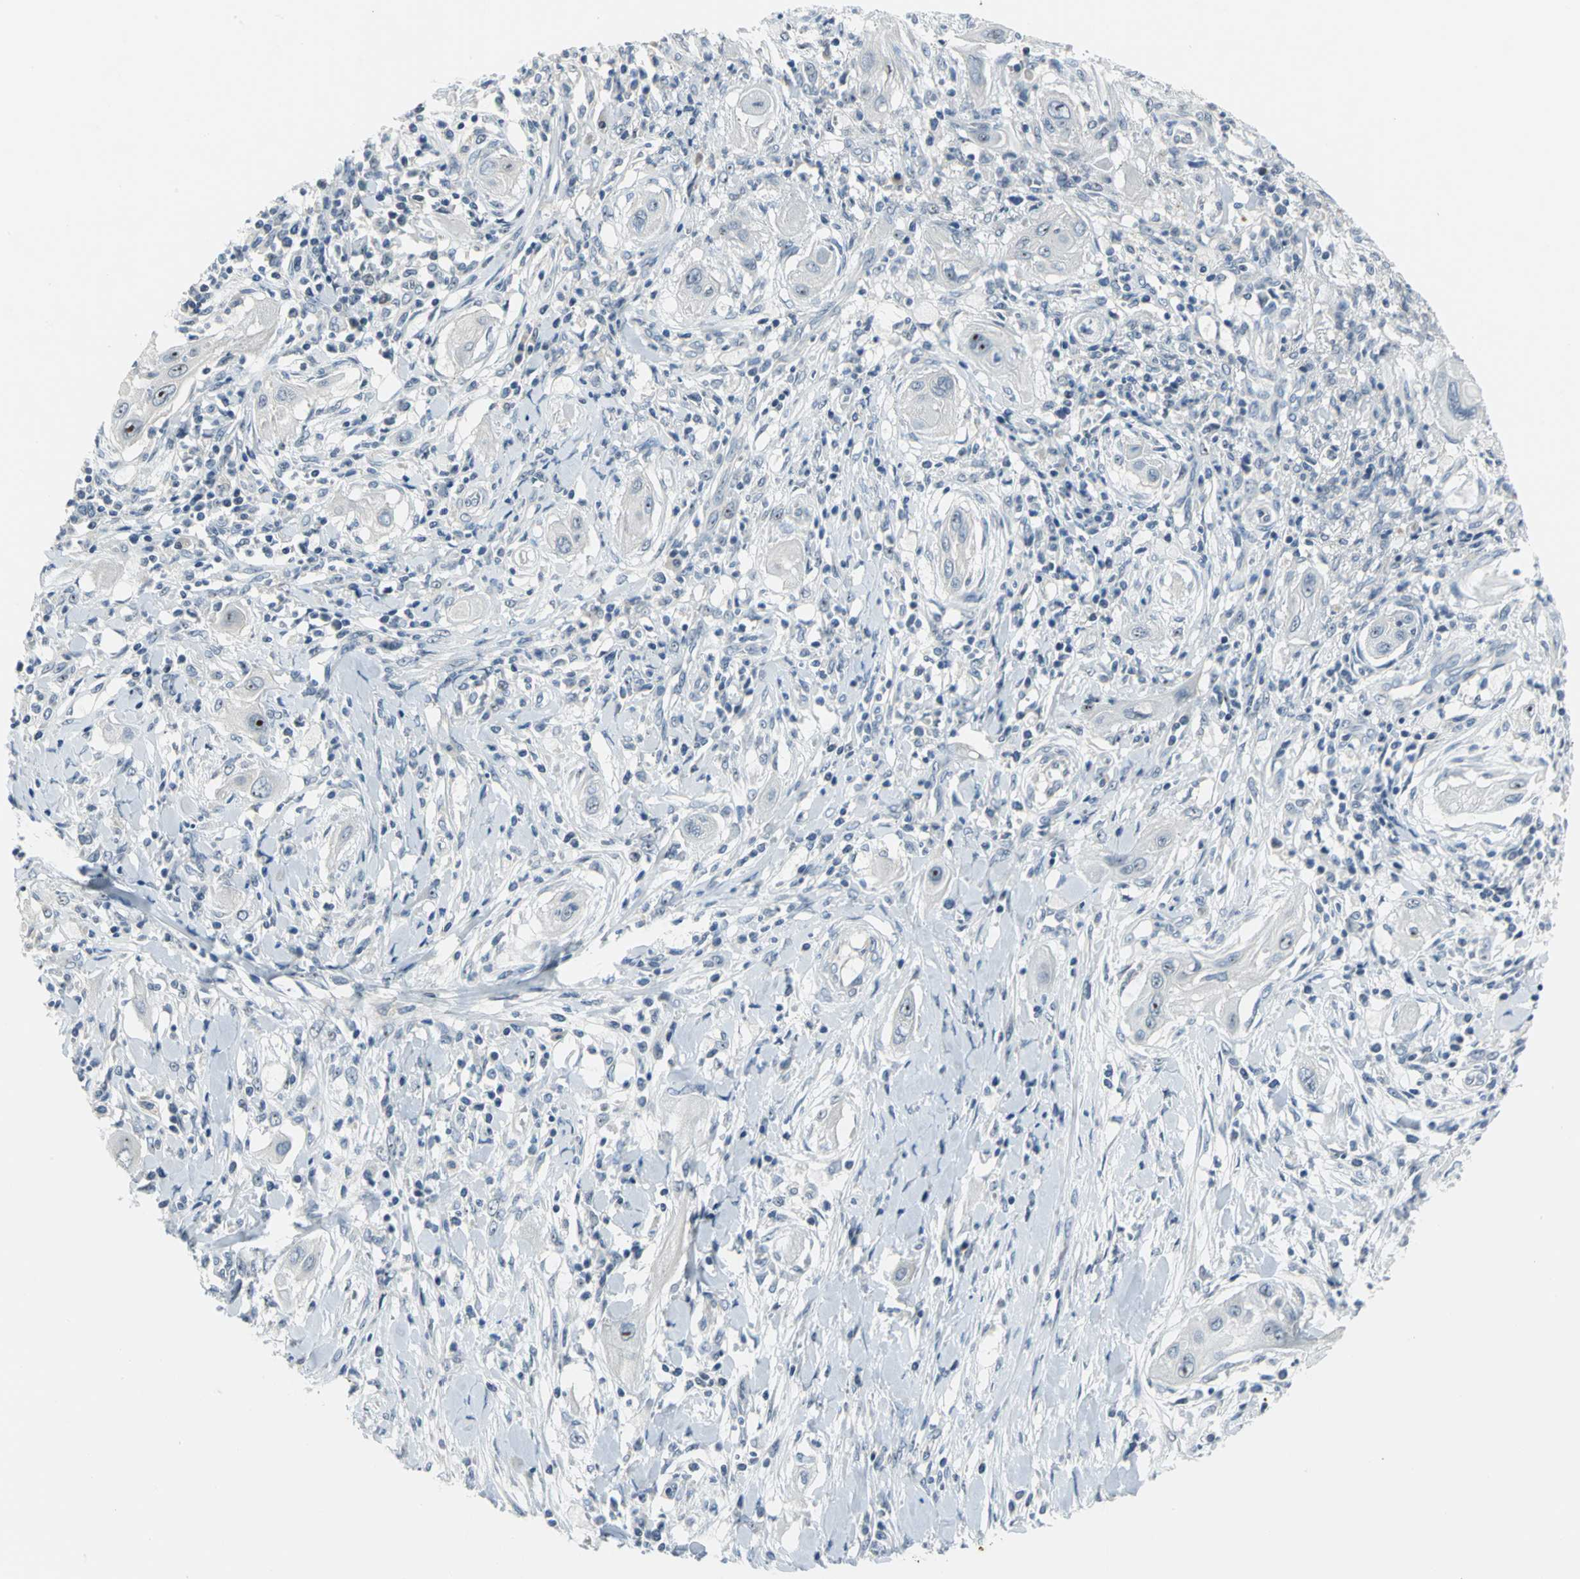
{"staining": {"intensity": "moderate", "quantity": "<25%", "location": "nuclear"}, "tissue": "lung cancer", "cell_type": "Tumor cells", "image_type": "cancer", "snomed": [{"axis": "morphology", "description": "Squamous cell carcinoma, NOS"}, {"axis": "topography", "description": "Lung"}], "caption": "Lung cancer stained for a protein (brown) exhibits moderate nuclear positive staining in approximately <25% of tumor cells.", "gene": "MYBBP1A", "patient": {"sex": "female", "age": 47}}